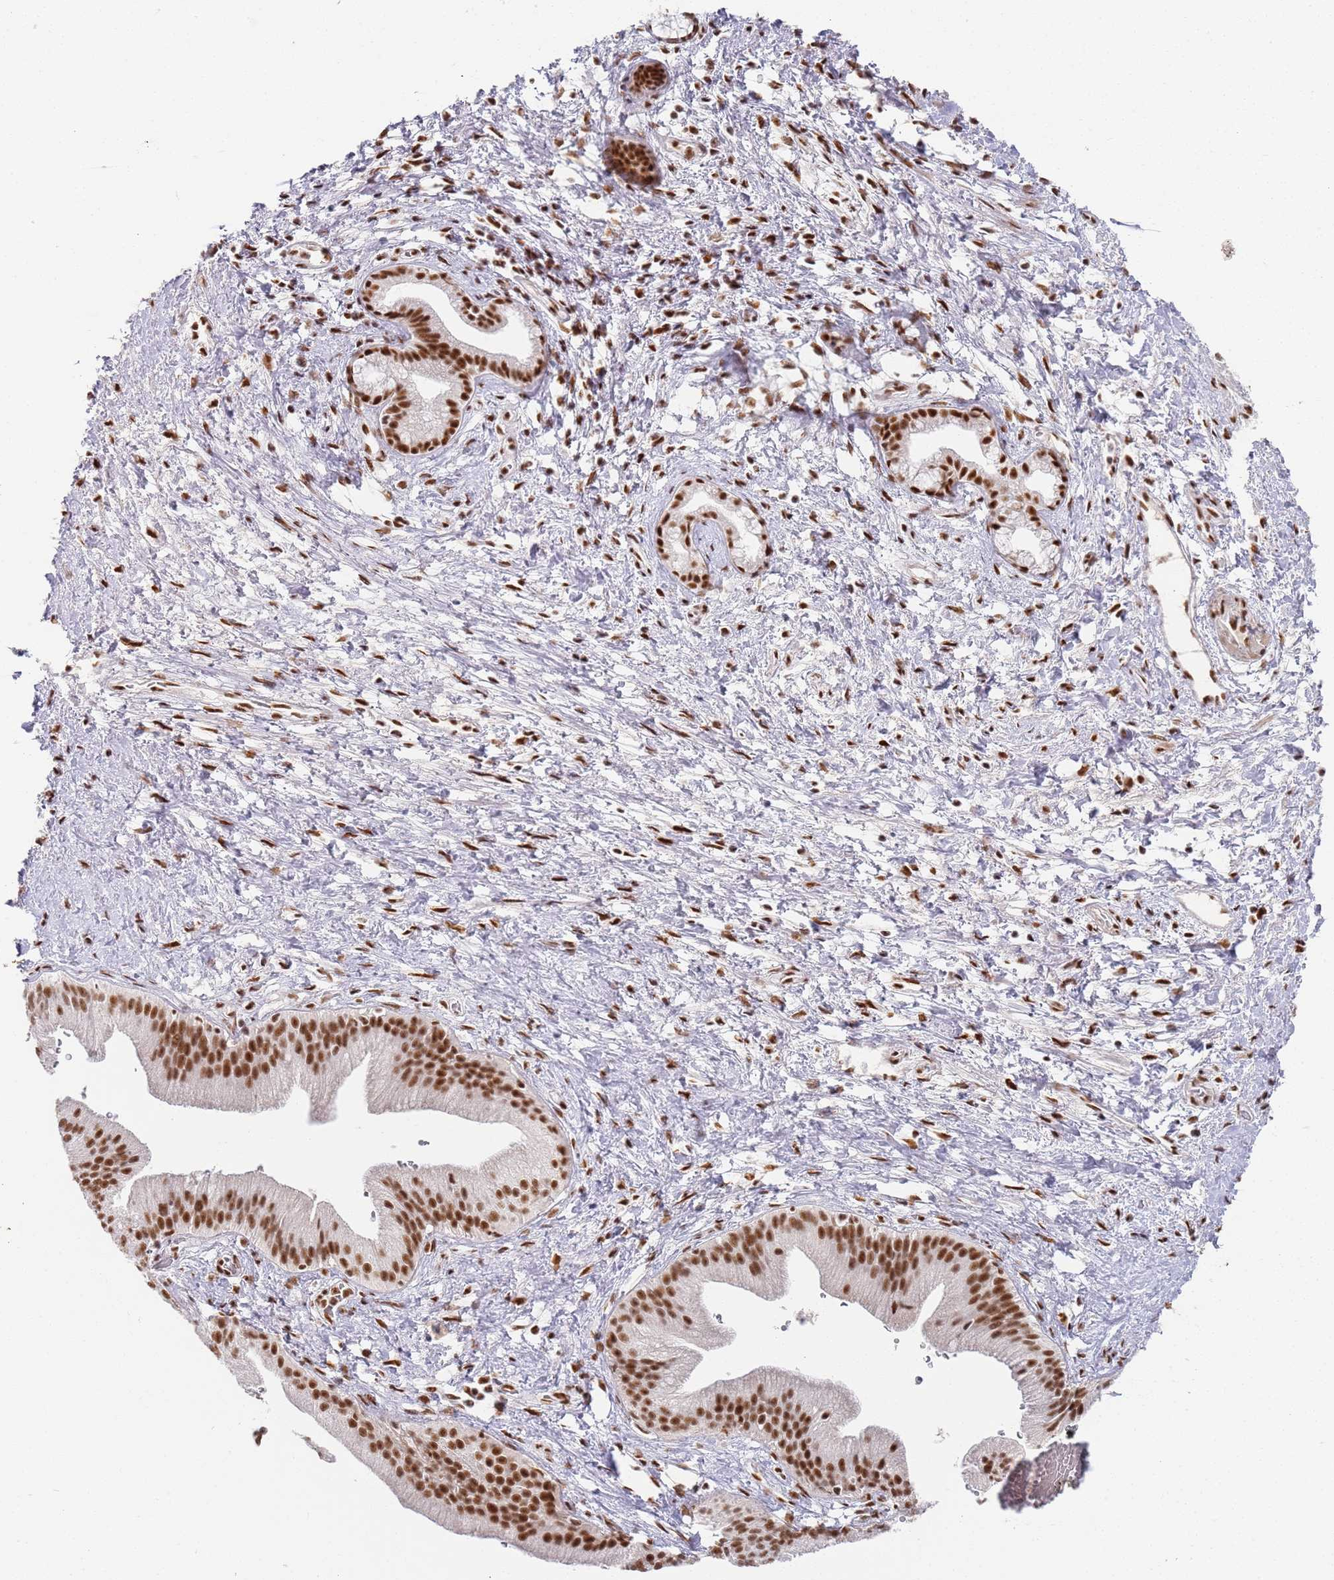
{"staining": {"intensity": "strong", "quantity": ">75%", "location": "nuclear"}, "tissue": "pancreatic cancer", "cell_type": "Tumor cells", "image_type": "cancer", "snomed": [{"axis": "morphology", "description": "Adenocarcinoma, NOS"}, {"axis": "topography", "description": "Pancreas"}], "caption": "A brown stain highlights strong nuclear positivity of a protein in human adenocarcinoma (pancreatic) tumor cells. (IHC, brightfield microscopy, high magnification).", "gene": "AKAP8L", "patient": {"sex": "male", "age": 68}}